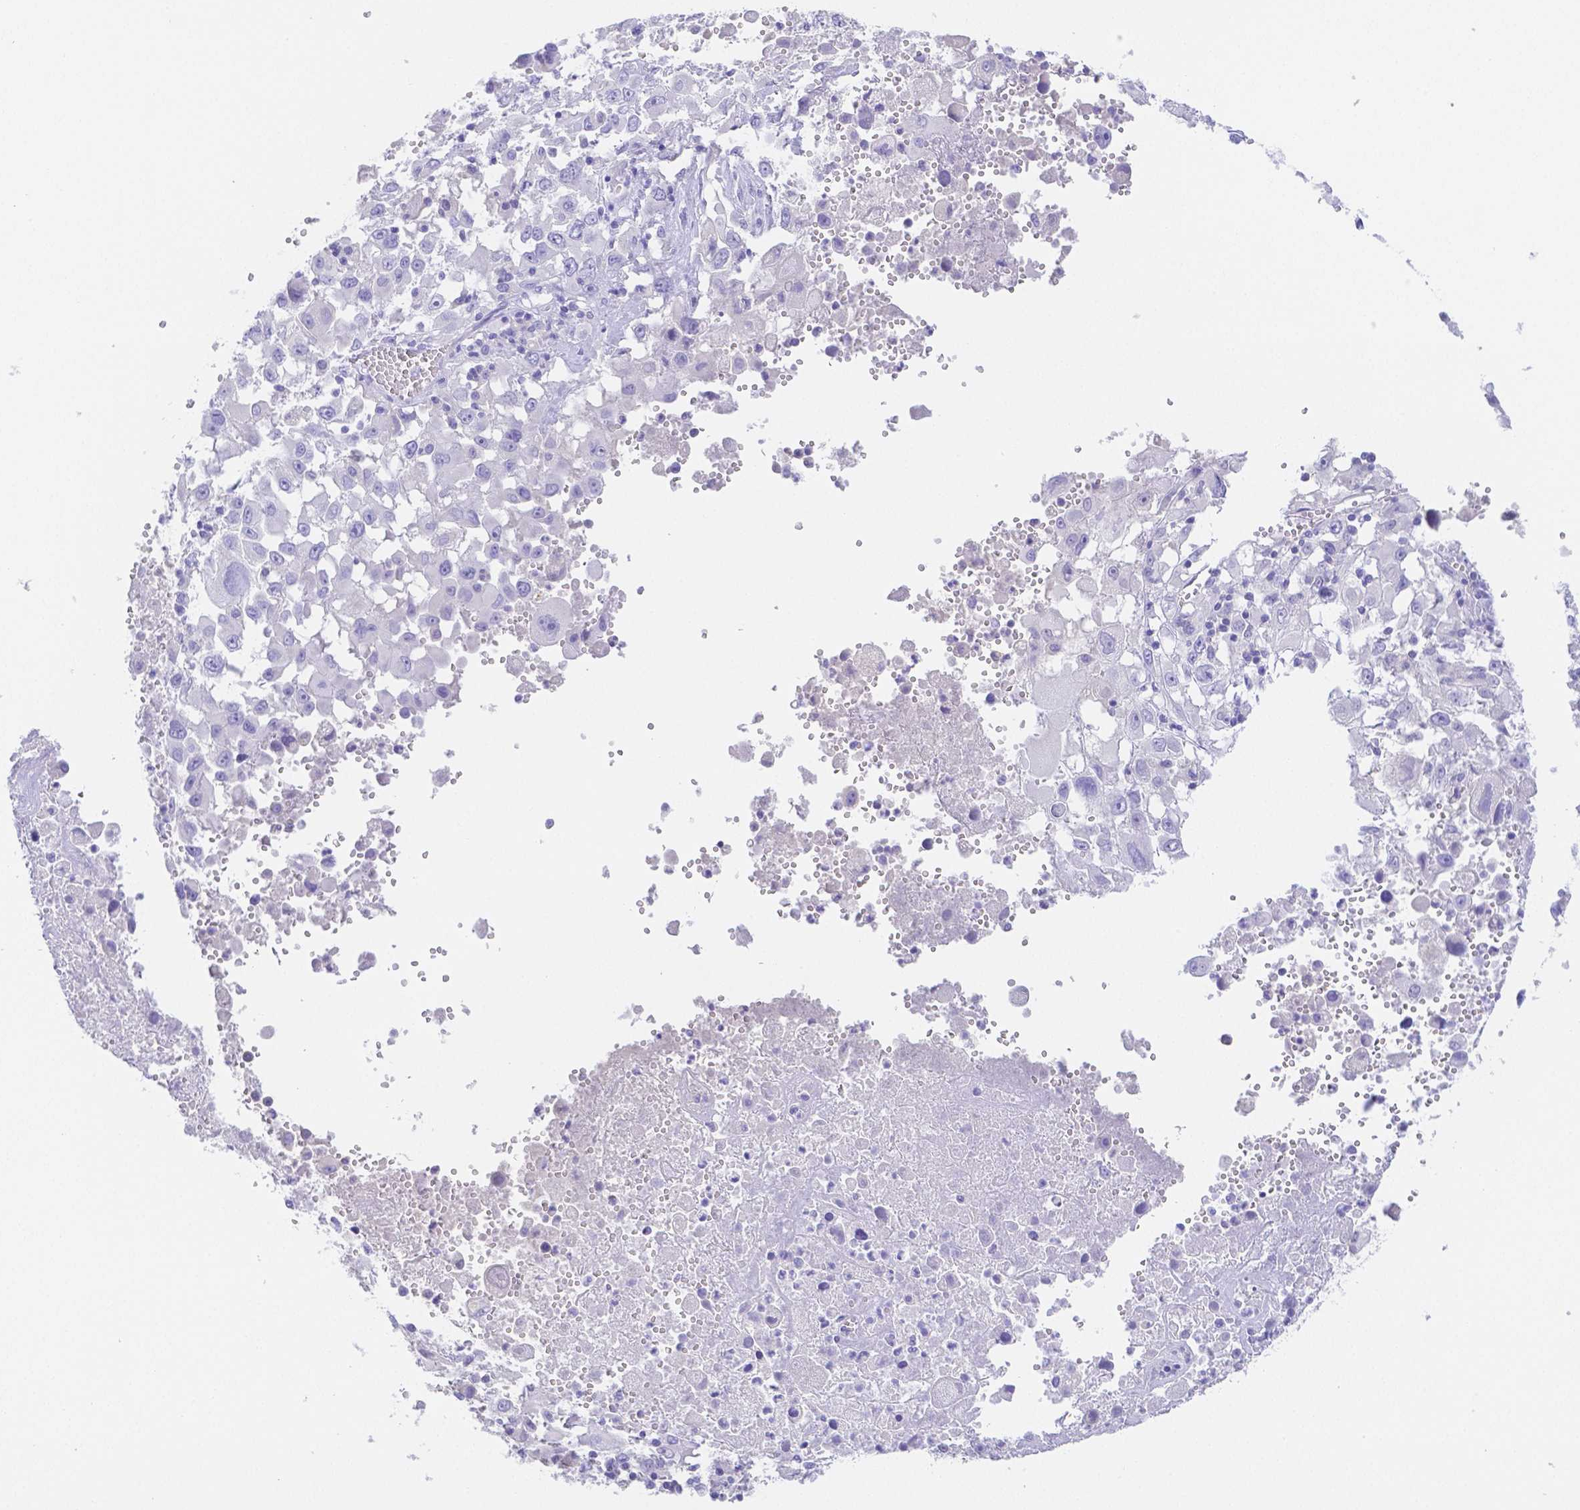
{"staining": {"intensity": "negative", "quantity": "none", "location": "none"}, "tissue": "melanoma", "cell_type": "Tumor cells", "image_type": "cancer", "snomed": [{"axis": "morphology", "description": "Malignant melanoma, Metastatic site"}, {"axis": "topography", "description": "Soft tissue"}], "caption": "Histopathology image shows no significant protein expression in tumor cells of malignant melanoma (metastatic site).", "gene": "ZG16B", "patient": {"sex": "male", "age": 50}}